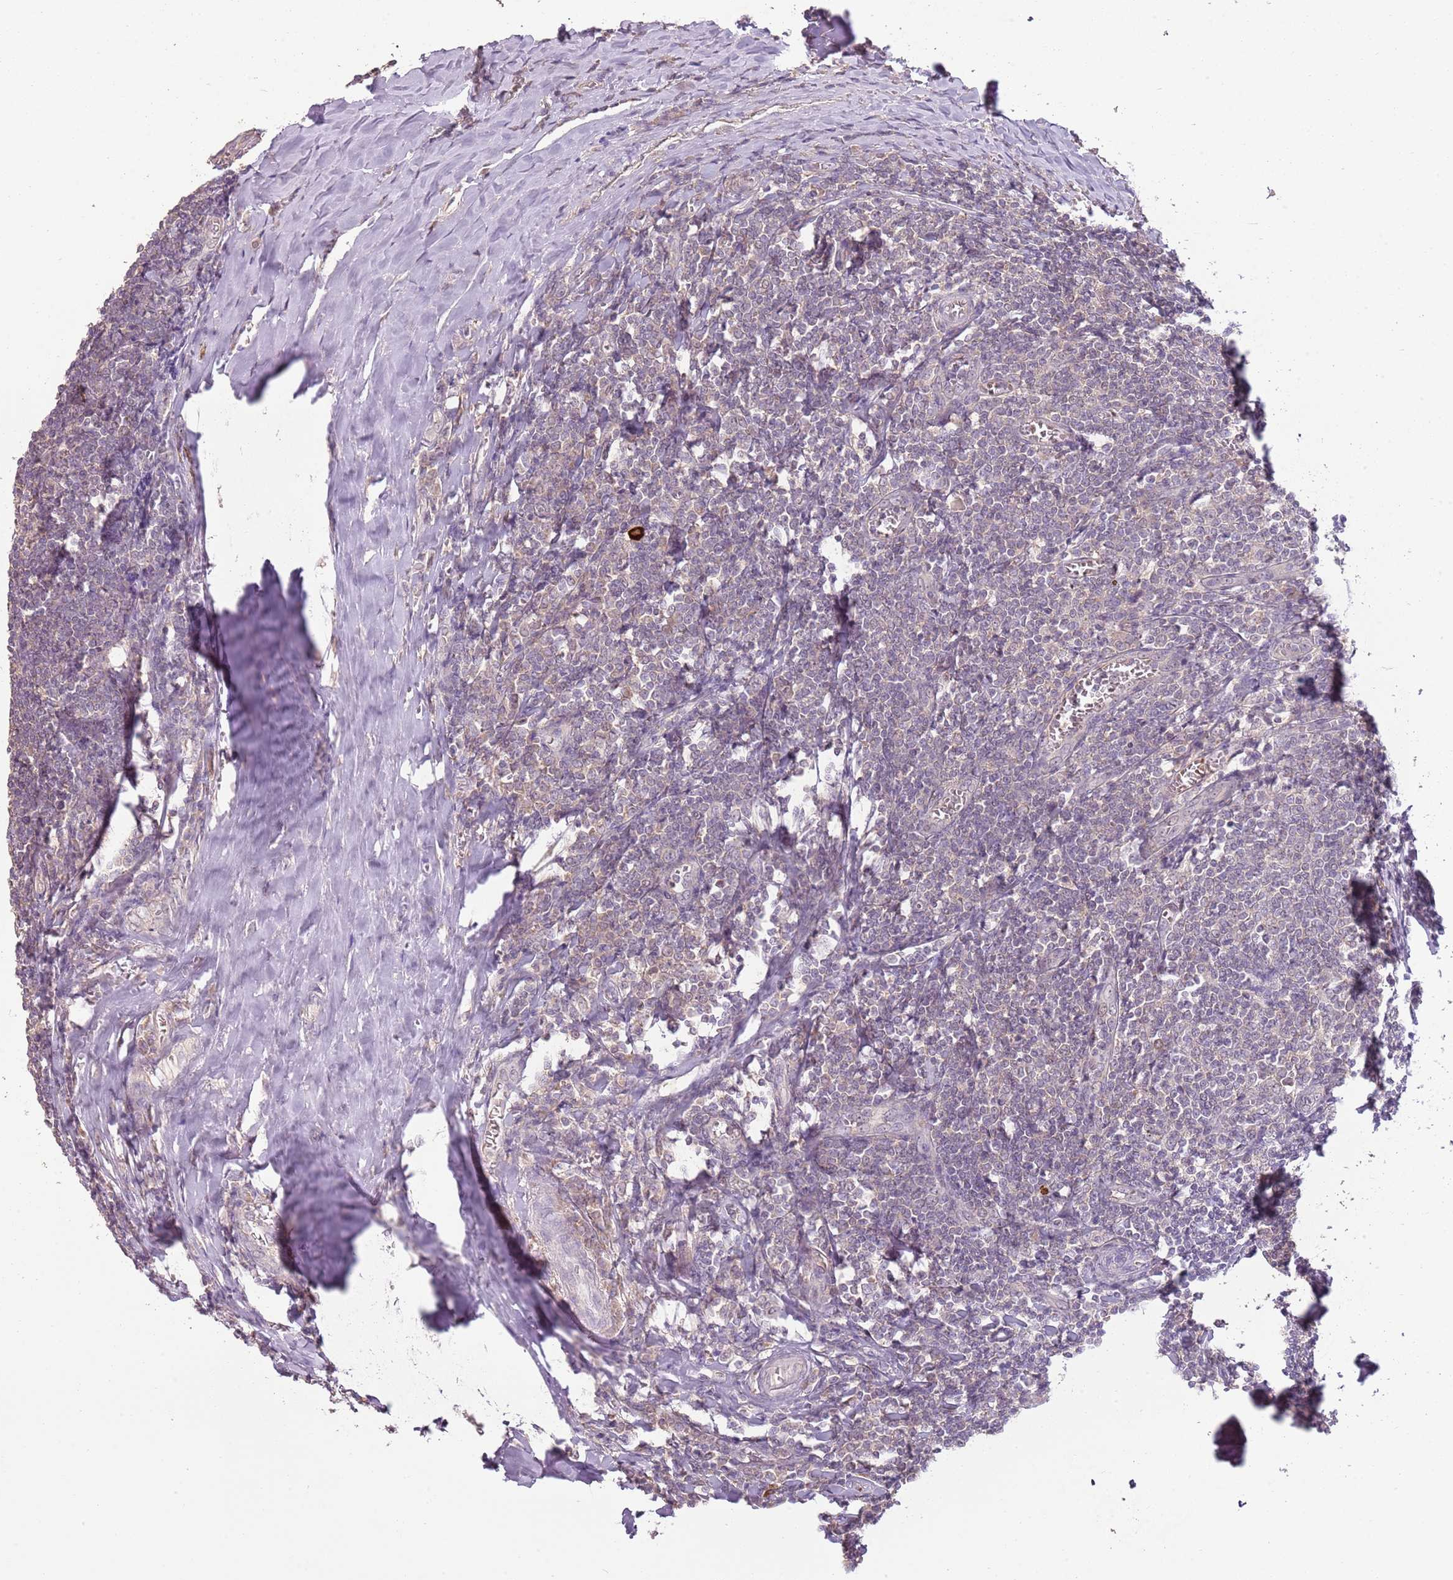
{"staining": {"intensity": "negative", "quantity": "none", "location": "none"}, "tissue": "tonsil", "cell_type": "Germinal center cells", "image_type": "normal", "snomed": [{"axis": "morphology", "description": "Normal tissue, NOS"}, {"axis": "topography", "description": "Tonsil"}], "caption": "The image exhibits no significant positivity in germinal center cells of tonsil. (DAB (3,3'-diaminobenzidine) immunohistochemistry (IHC) with hematoxylin counter stain).", "gene": "TEKT4", "patient": {"sex": "male", "age": 27}}